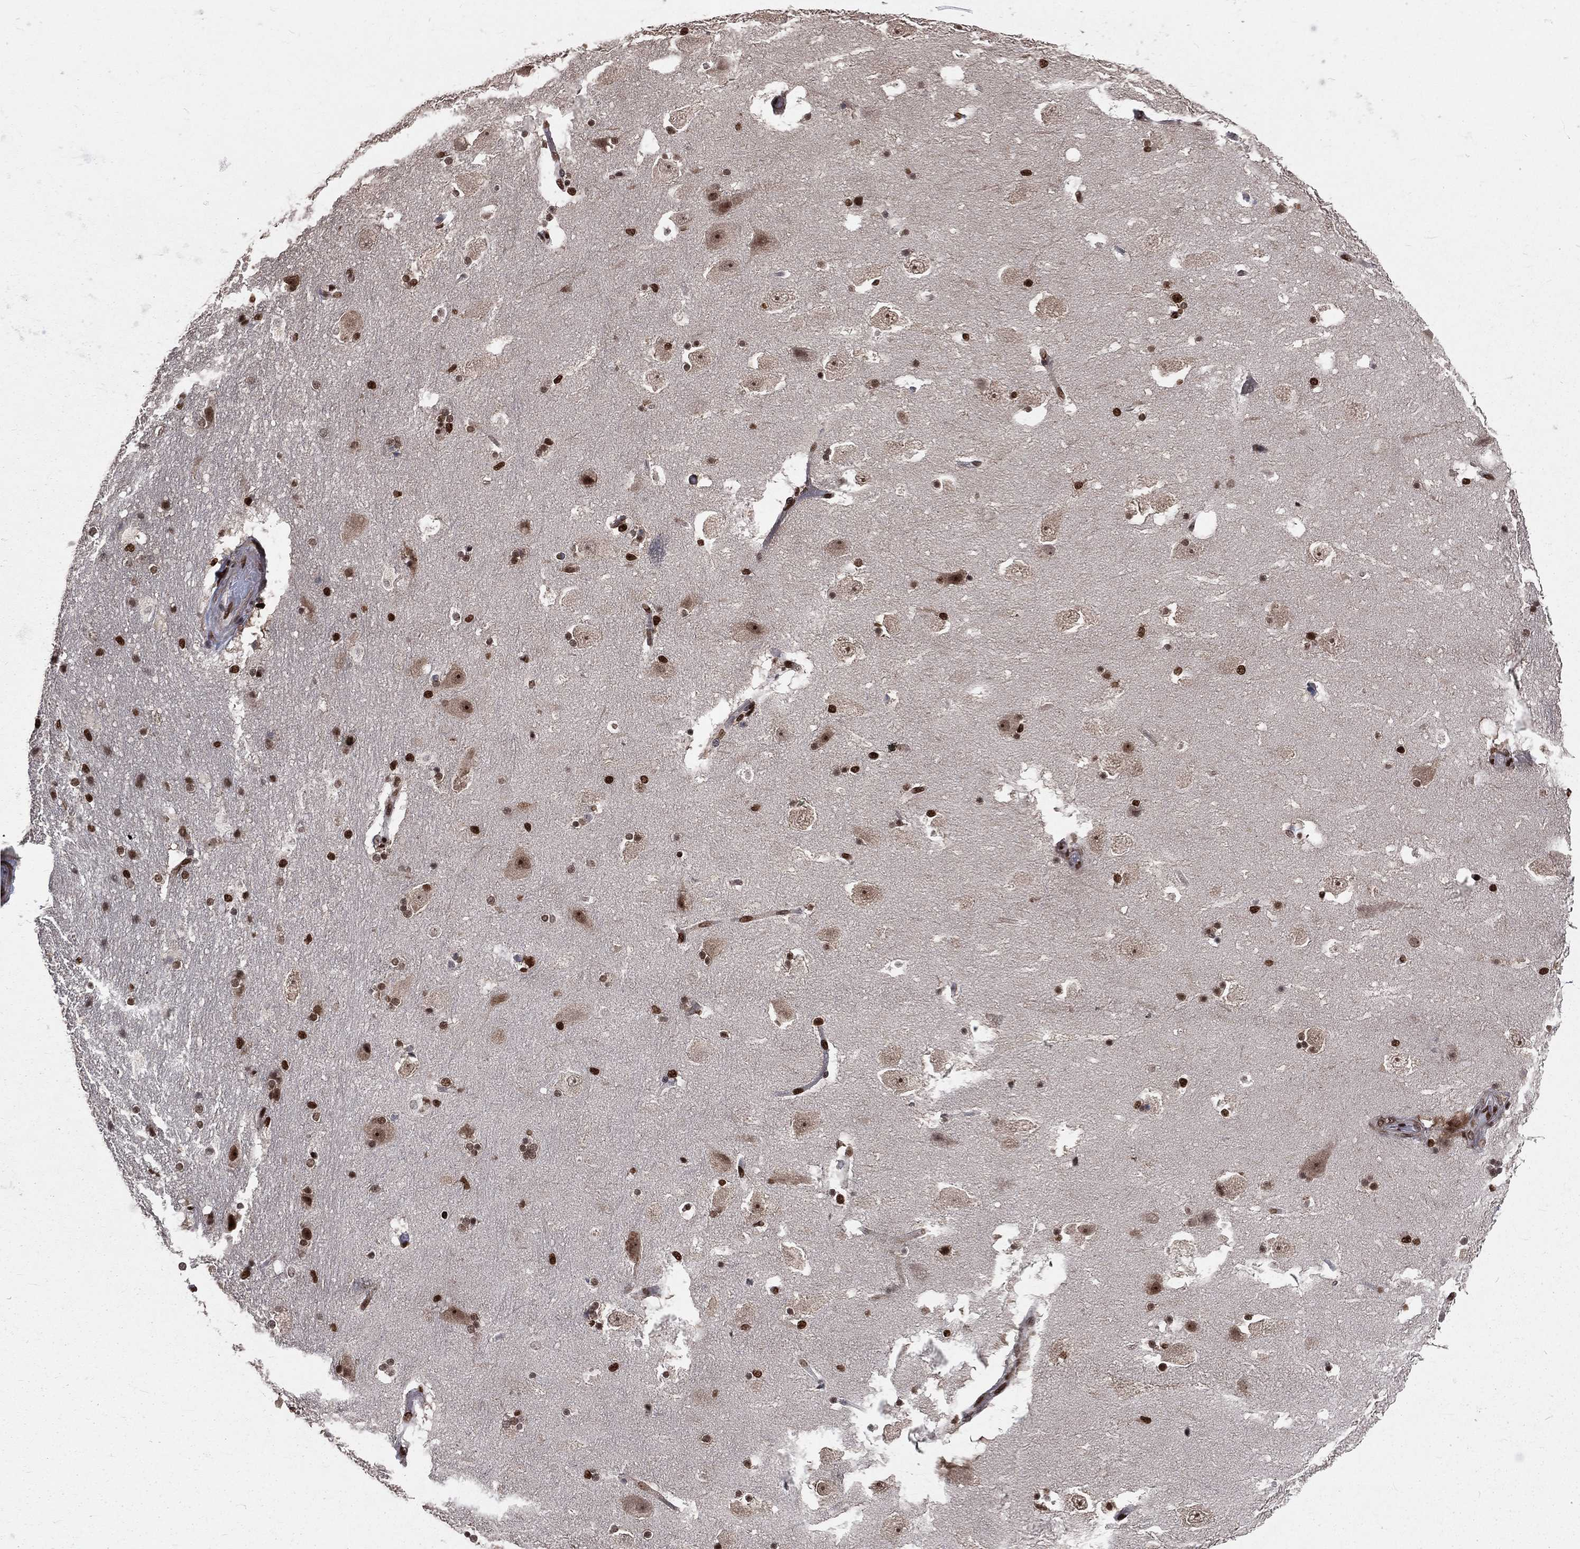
{"staining": {"intensity": "strong", "quantity": ">75%", "location": "nuclear"}, "tissue": "hippocampus", "cell_type": "Glial cells", "image_type": "normal", "snomed": [{"axis": "morphology", "description": "Normal tissue, NOS"}, {"axis": "topography", "description": "Hippocampus"}], "caption": "Brown immunohistochemical staining in benign hippocampus demonstrates strong nuclear positivity in about >75% of glial cells.", "gene": "POLB", "patient": {"sex": "male", "age": 51}}